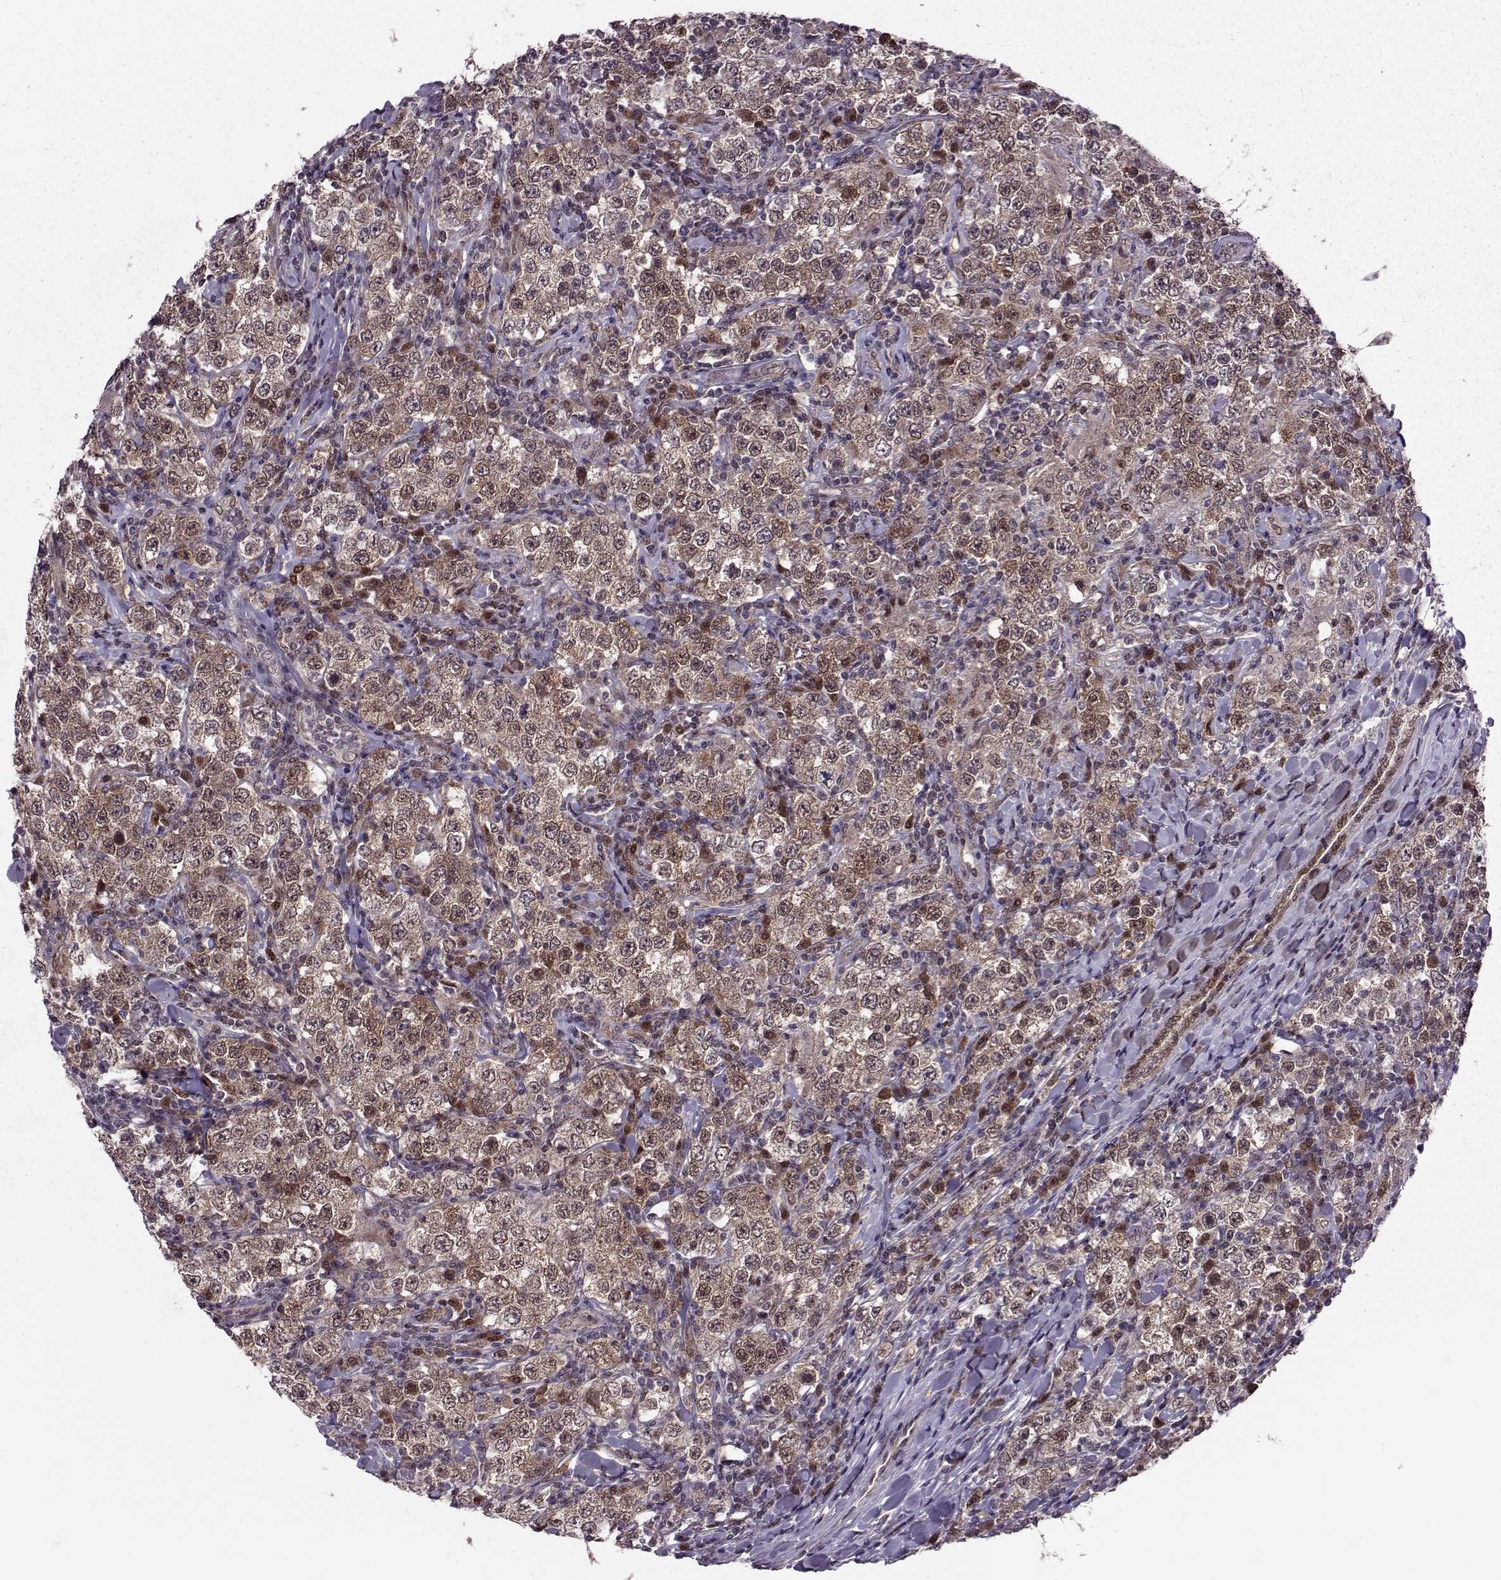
{"staining": {"intensity": "weak", "quantity": ">75%", "location": "cytoplasmic/membranous,nuclear"}, "tissue": "testis cancer", "cell_type": "Tumor cells", "image_type": "cancer", "snomed": [{"axis": "morphology", "description": "Seminoma, NOS"}, {"axis": "morphology", "description": "Carcinoma, Embryonal, NOS"}, {"axis": "topography", "description": "Testis"}], "caption": "Immunohistochemical staining of testis cancer (seminoma) reveals low levels of weak cytoplasmic/membranous and nuclear expression in approximately >75% of tumor cells.", "gene": "CDK4", "patient": {"sex": "male", "age": 41}}